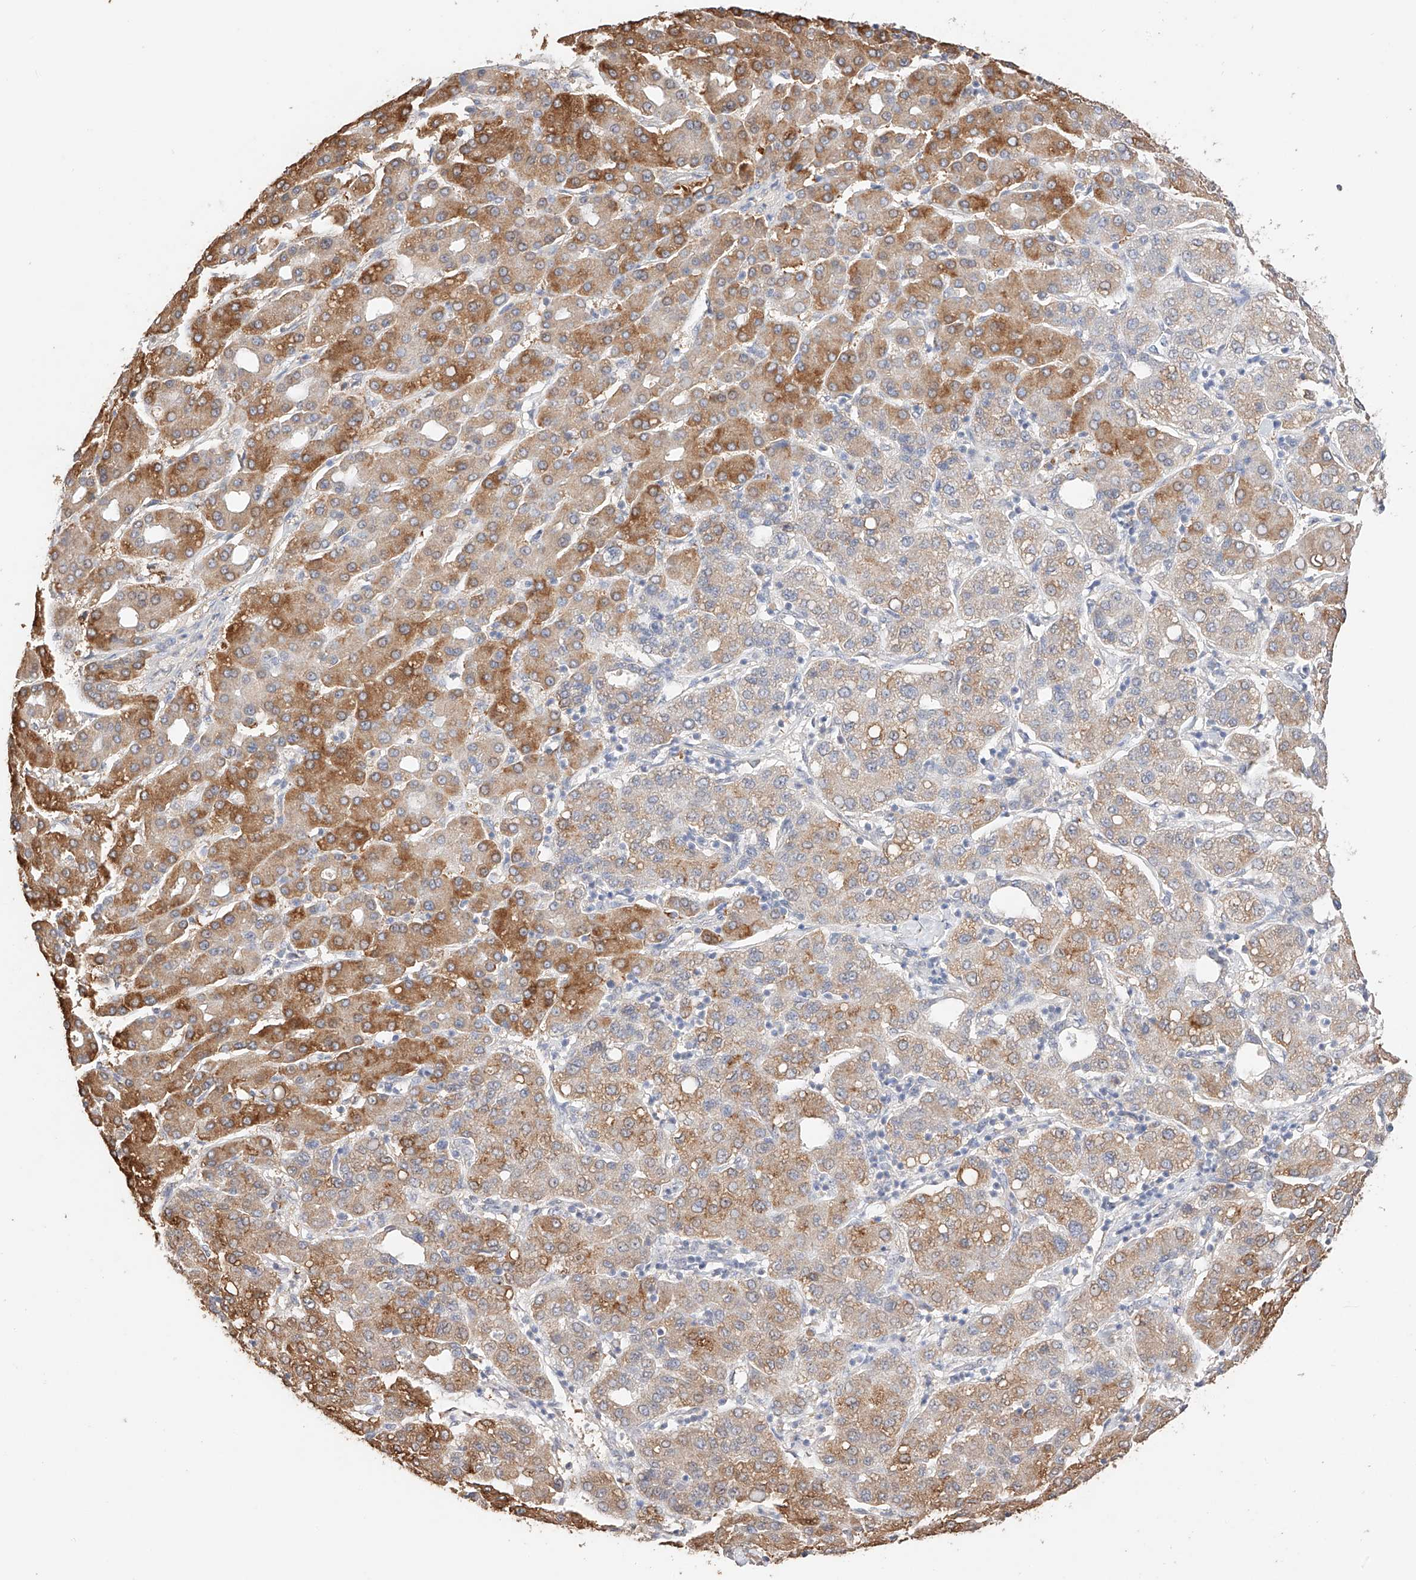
{"staining": {"intensity": "moderate", "quantity": "25%-75%", "location": "cytoplasmic/membranous"}, "tissue": "liver cancer", "cell_type": "Tumor cells", "image_type": "cancer", "snomed": [{"axis": "morphology", "description": "Carcinoma, Hepatocellular, NOS"}, {"axis": "topography", "description": "Liver"}], "caption": "A photomicrograph of human liver cancer (hepatocellular carcinoma) stained for a protein displays moderate cytoplasmic/membranous brown staining in tumor cells.", "gene": "IL22RA2", "patient": {"sex": "male", "age": 65}}